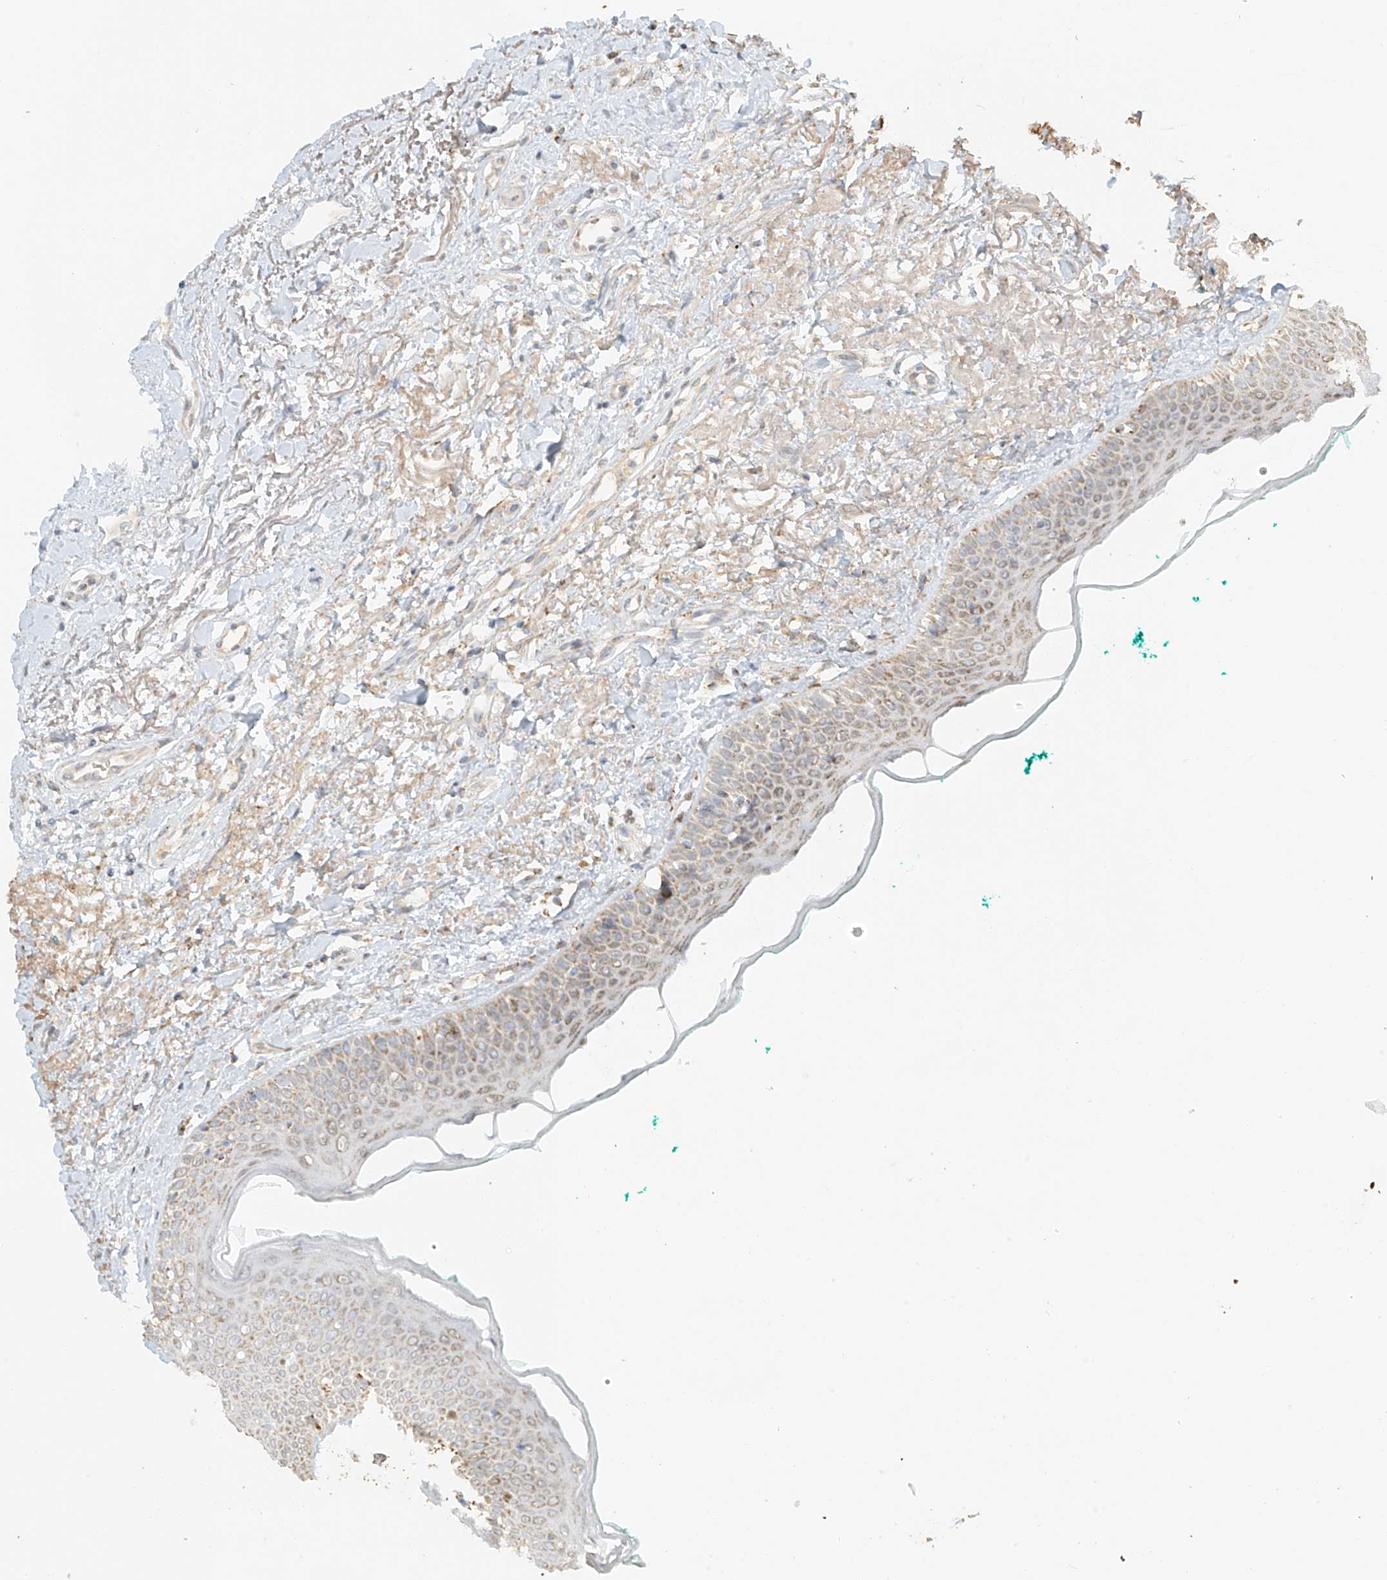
{"staining": {"intensity": "weak", "quantity": "25%-75%", "location": "cytoplasmic/membranous"}, "tissue": "oral mucosa", "cell_type": "Squamous epithelial cells", "image_type": "normal", "snomed": [{"axis": "morphology", "description": "Normal tissue, NOS"}, {"axis": "topography", "description": "Oral tissue"}], "caption": "Weak cytoplasmic/membranous protein staining is present in approximately 25%-75% of squamous epithelial cells in oral mucosa. (Brightfield microscopy of DAB IHC at high magnification).", "gene": "MIPEP", "patient": {"sex": "female", "age": 70}}